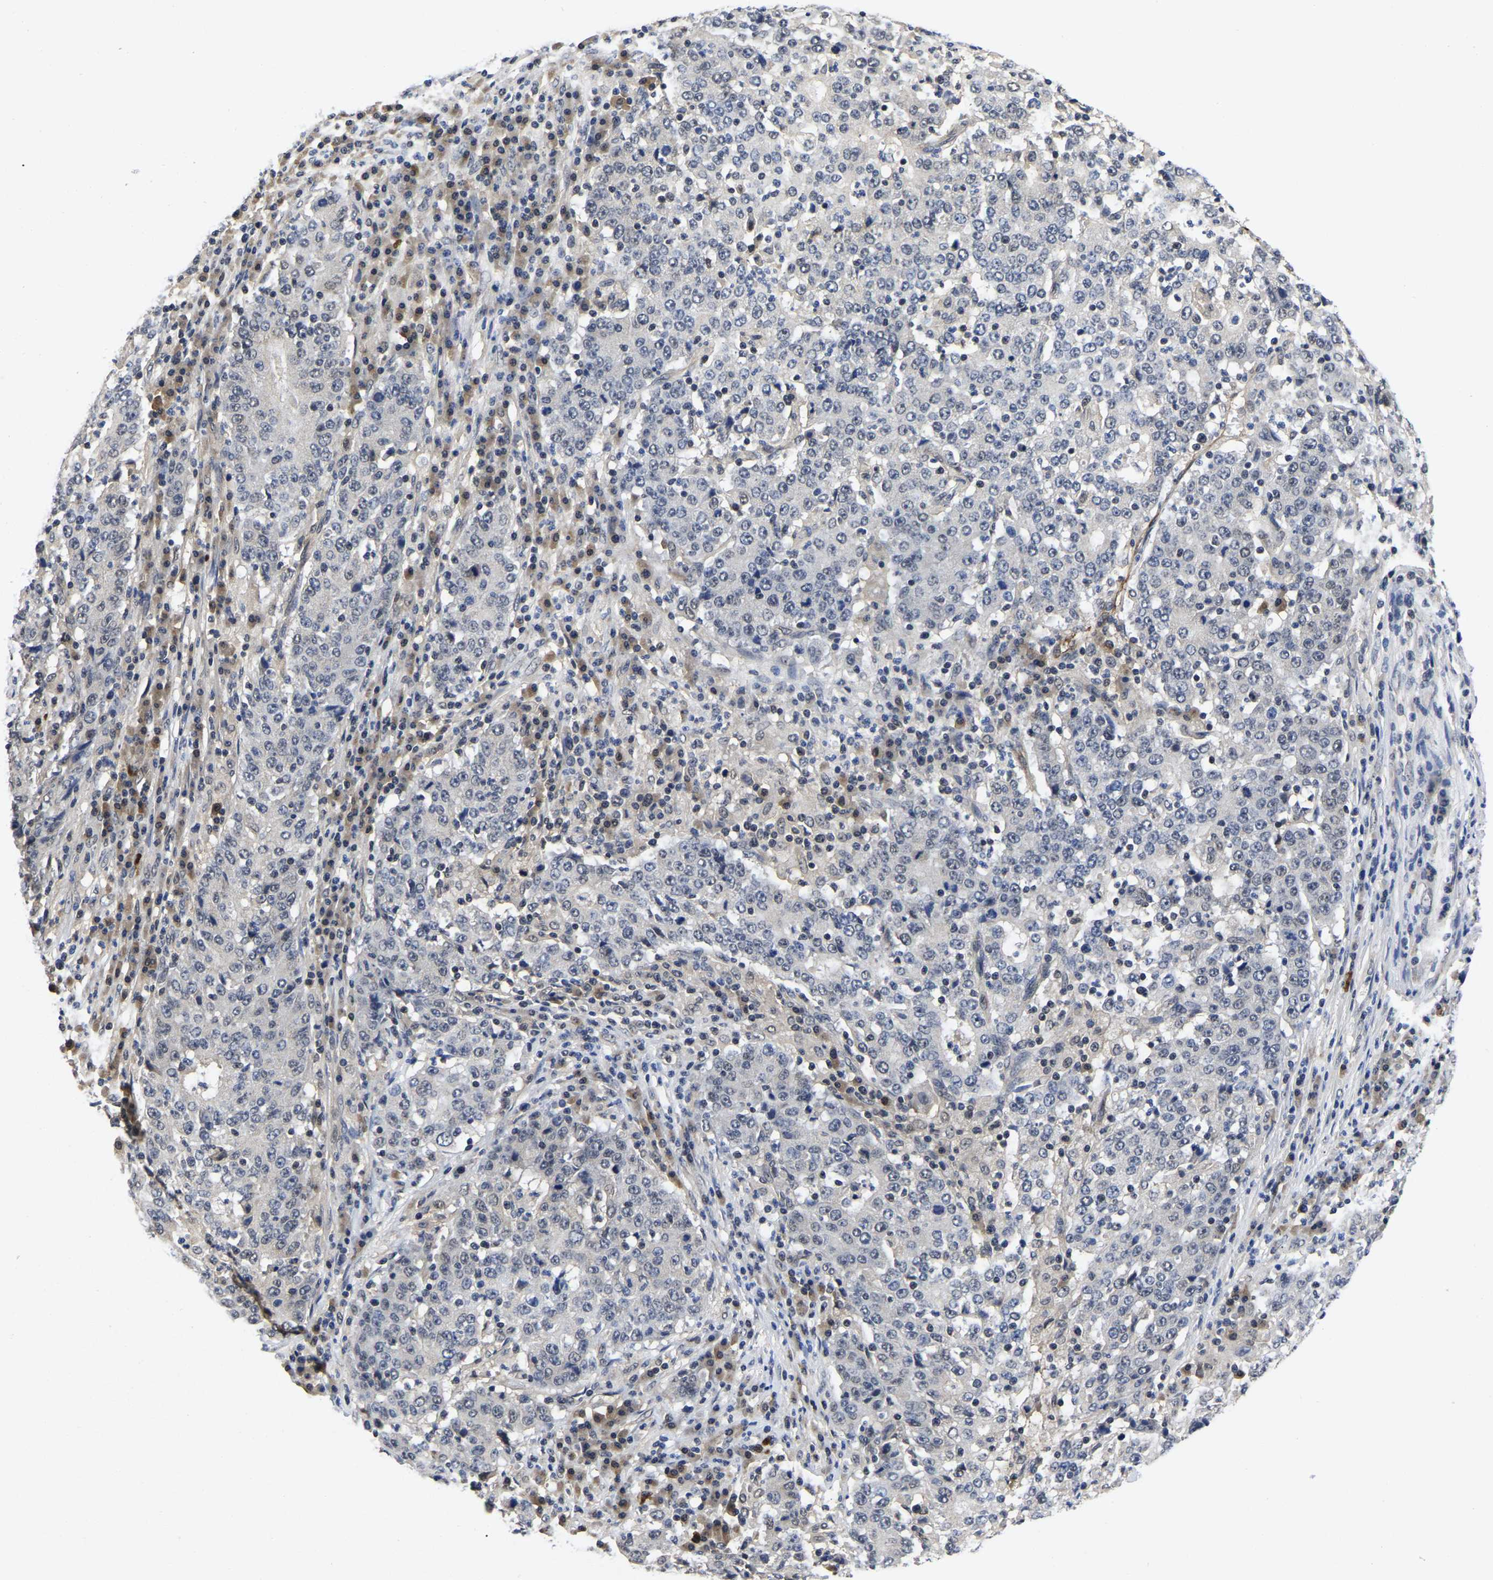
{"staining": {"intensity": "negative", "quantity": "none", "location": "none"}, "tissue": "stomach cancer", "cell_type": "Tumor cells", "image_type": "cancer", "snomed": [{"axis": "morphology", "description": "Adenocarcinoma, NOS"}, {"axis": "topography", "description": "Stomach"}], "caption": "High magnification brightfield microscopy of adenocarcinoma (stomach) stained with DAB (3,3'-diaminobenzidine) (brown) and counterstained with hematoxylin (blue): tumor cells show no significant expression. (Immunohistochemistry (ihc), brightfield microscopy, high magnification).", "gene": "MCOLN2", "patient": {"sex": "male", "age": 59}}